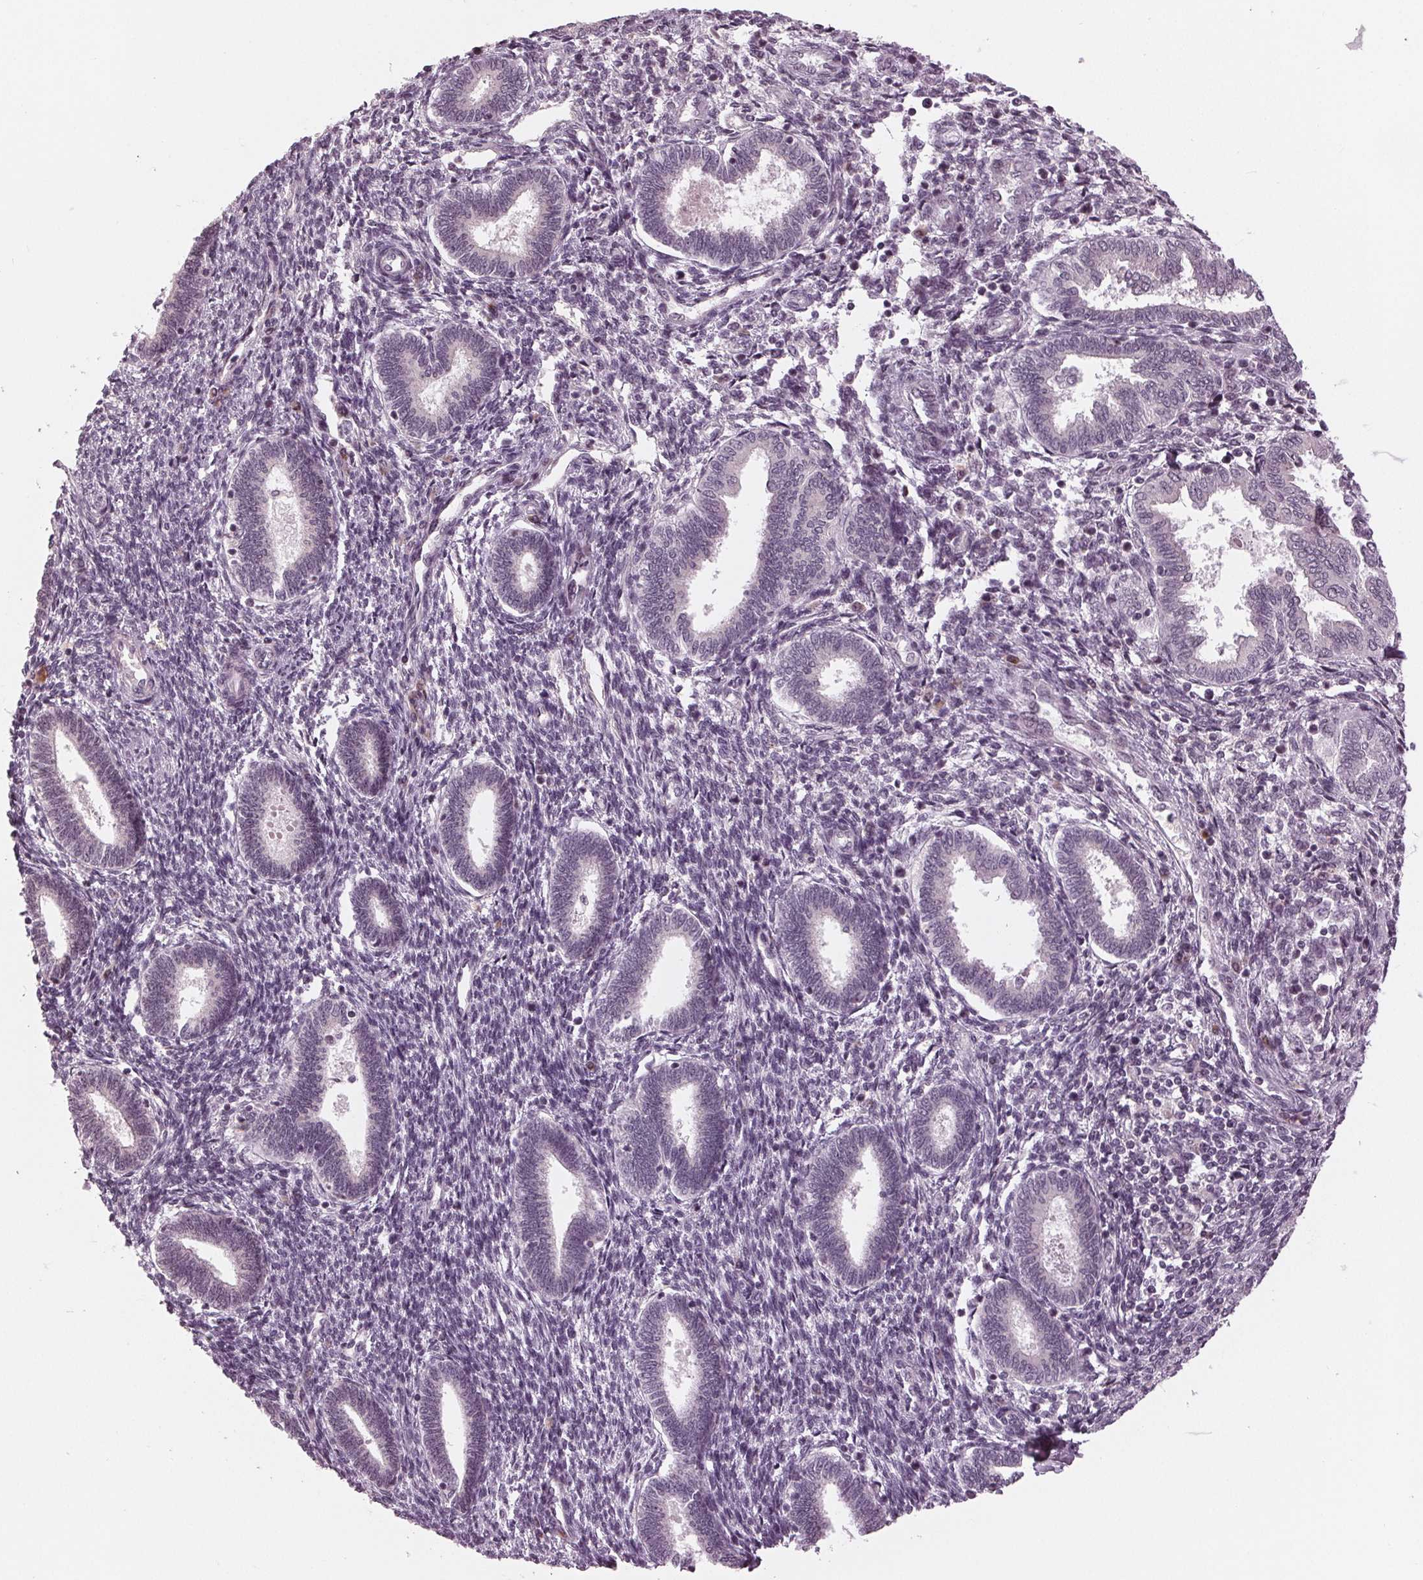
{"staining": {"intensity": "negative", "quantity": "none", "location": "none"}, "tissue": "endometrium", "cell_type": "Cells in endometrial stroma", "image_type": "normal", "snomed": [{"axis": "morphology", "description": "Normal tissue, NOS"}, {"axis": "topography", "description": "Endometrium"}], "caption": "The immunohistochemistry (IHC) image has no significant positivity in cells in endometrial stroma of endometrium.", "gene": "SLX4", "patient": {"sex": "female", "age": 42}}